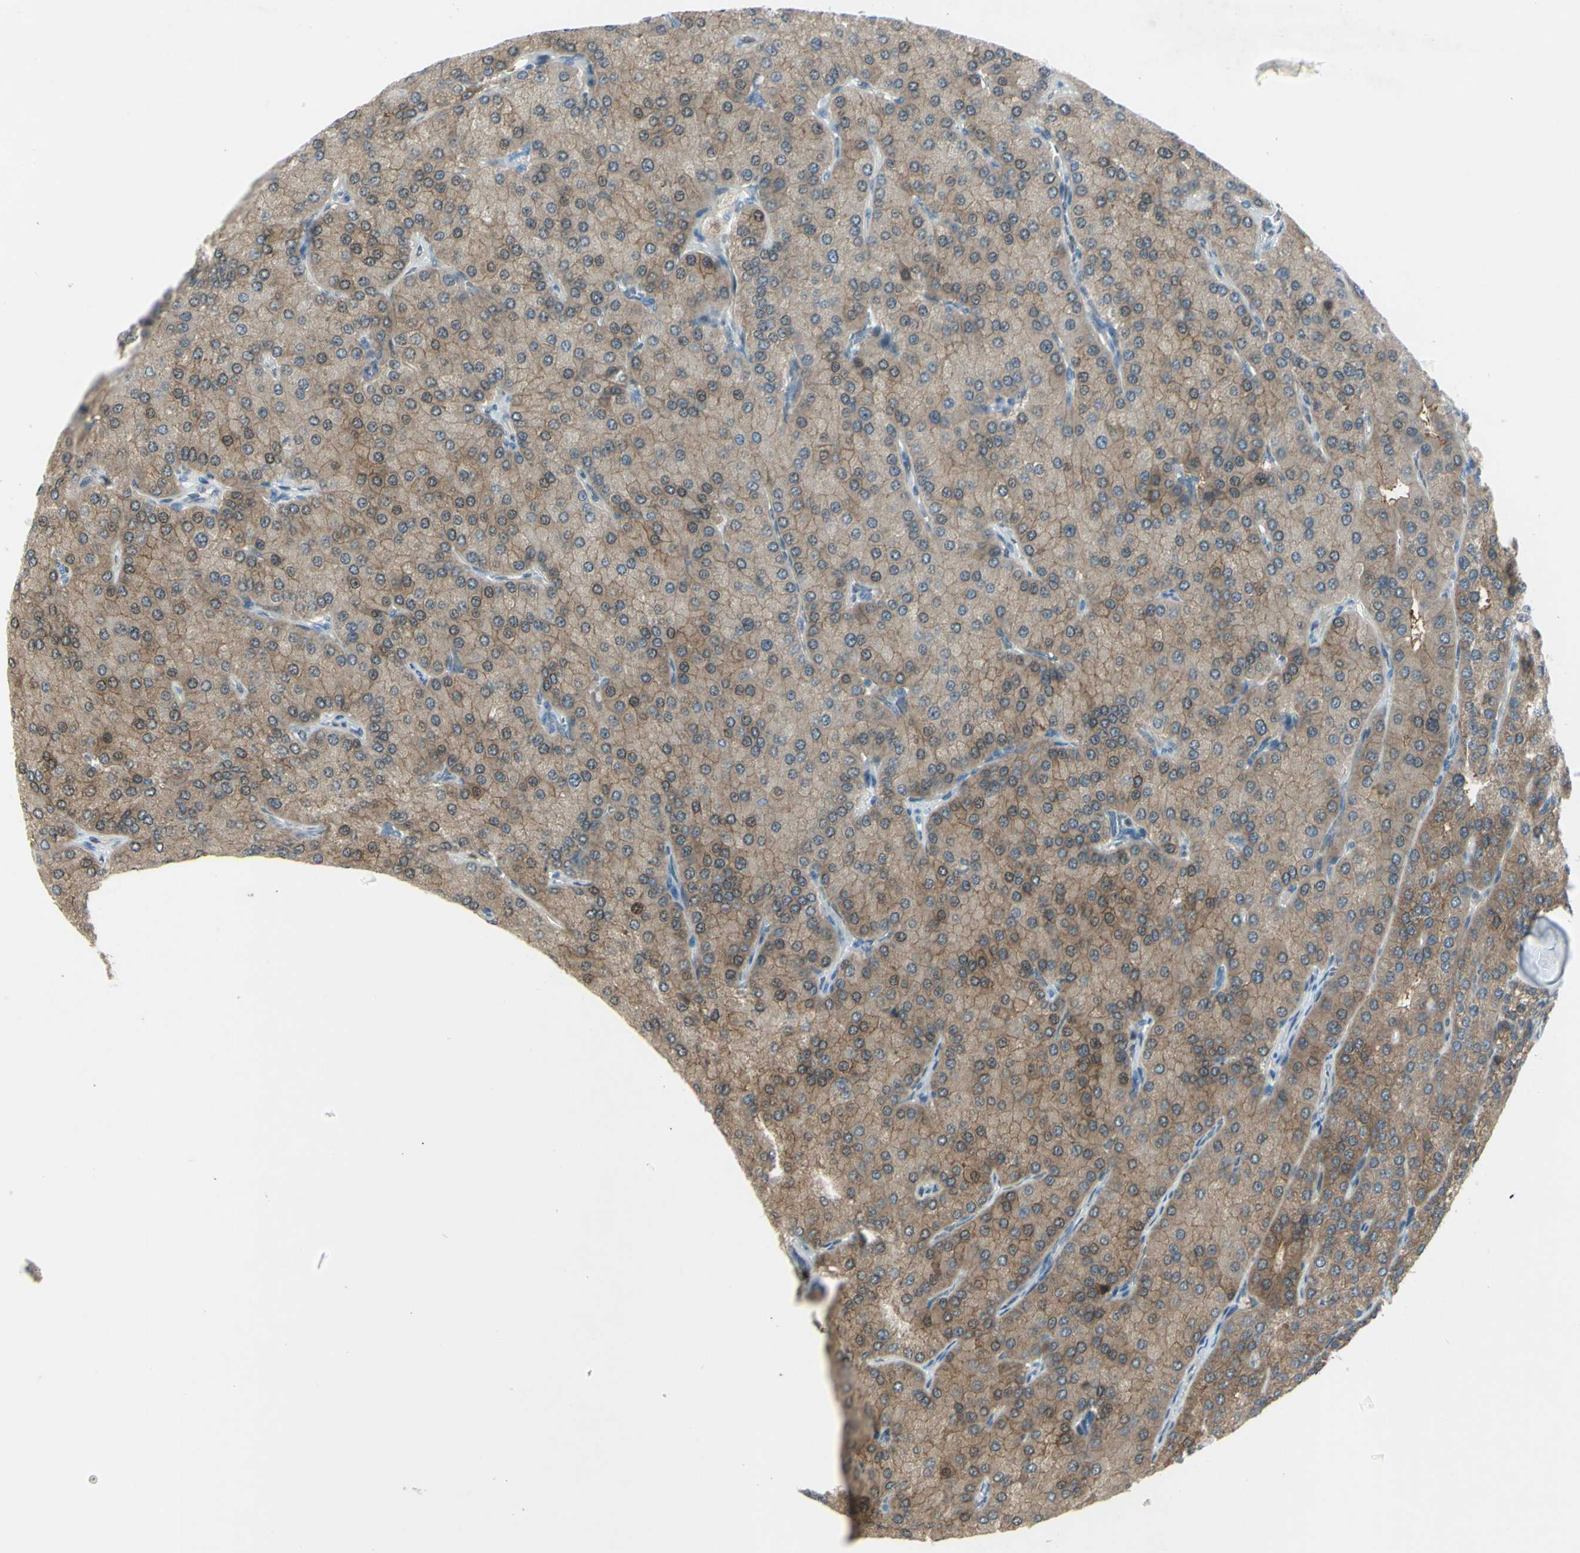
{"staining": {"intensity": "moderate", "quantity": ">75%", "location": "cytoplasmic/membranous"}, "tissue": "parathyroid gland", "cell_type": "Glandular cells", "image_type": "normal", "snomed": [{"axis": "morphology", "description": "Normal tissue, NOS"}, {"axis": "morphology", "description": "Adenoma, NOS"}, {"axis": "topography", "description": "Parathyroid gland"}], "caption": "High-magnification brightfield microscopy of benign parathyroid gland stained with DAB (brown) and counterstained with hematoxylin (blue). glandular cells exhibit moderate cytoplasmic/membranous expression is appreciated in approximately>75% of cells. (Brightfield microscopy of DAB IHC at high magnification).", "gene": "C1orf159", "patient": {"sex": "female", "age": 86}}